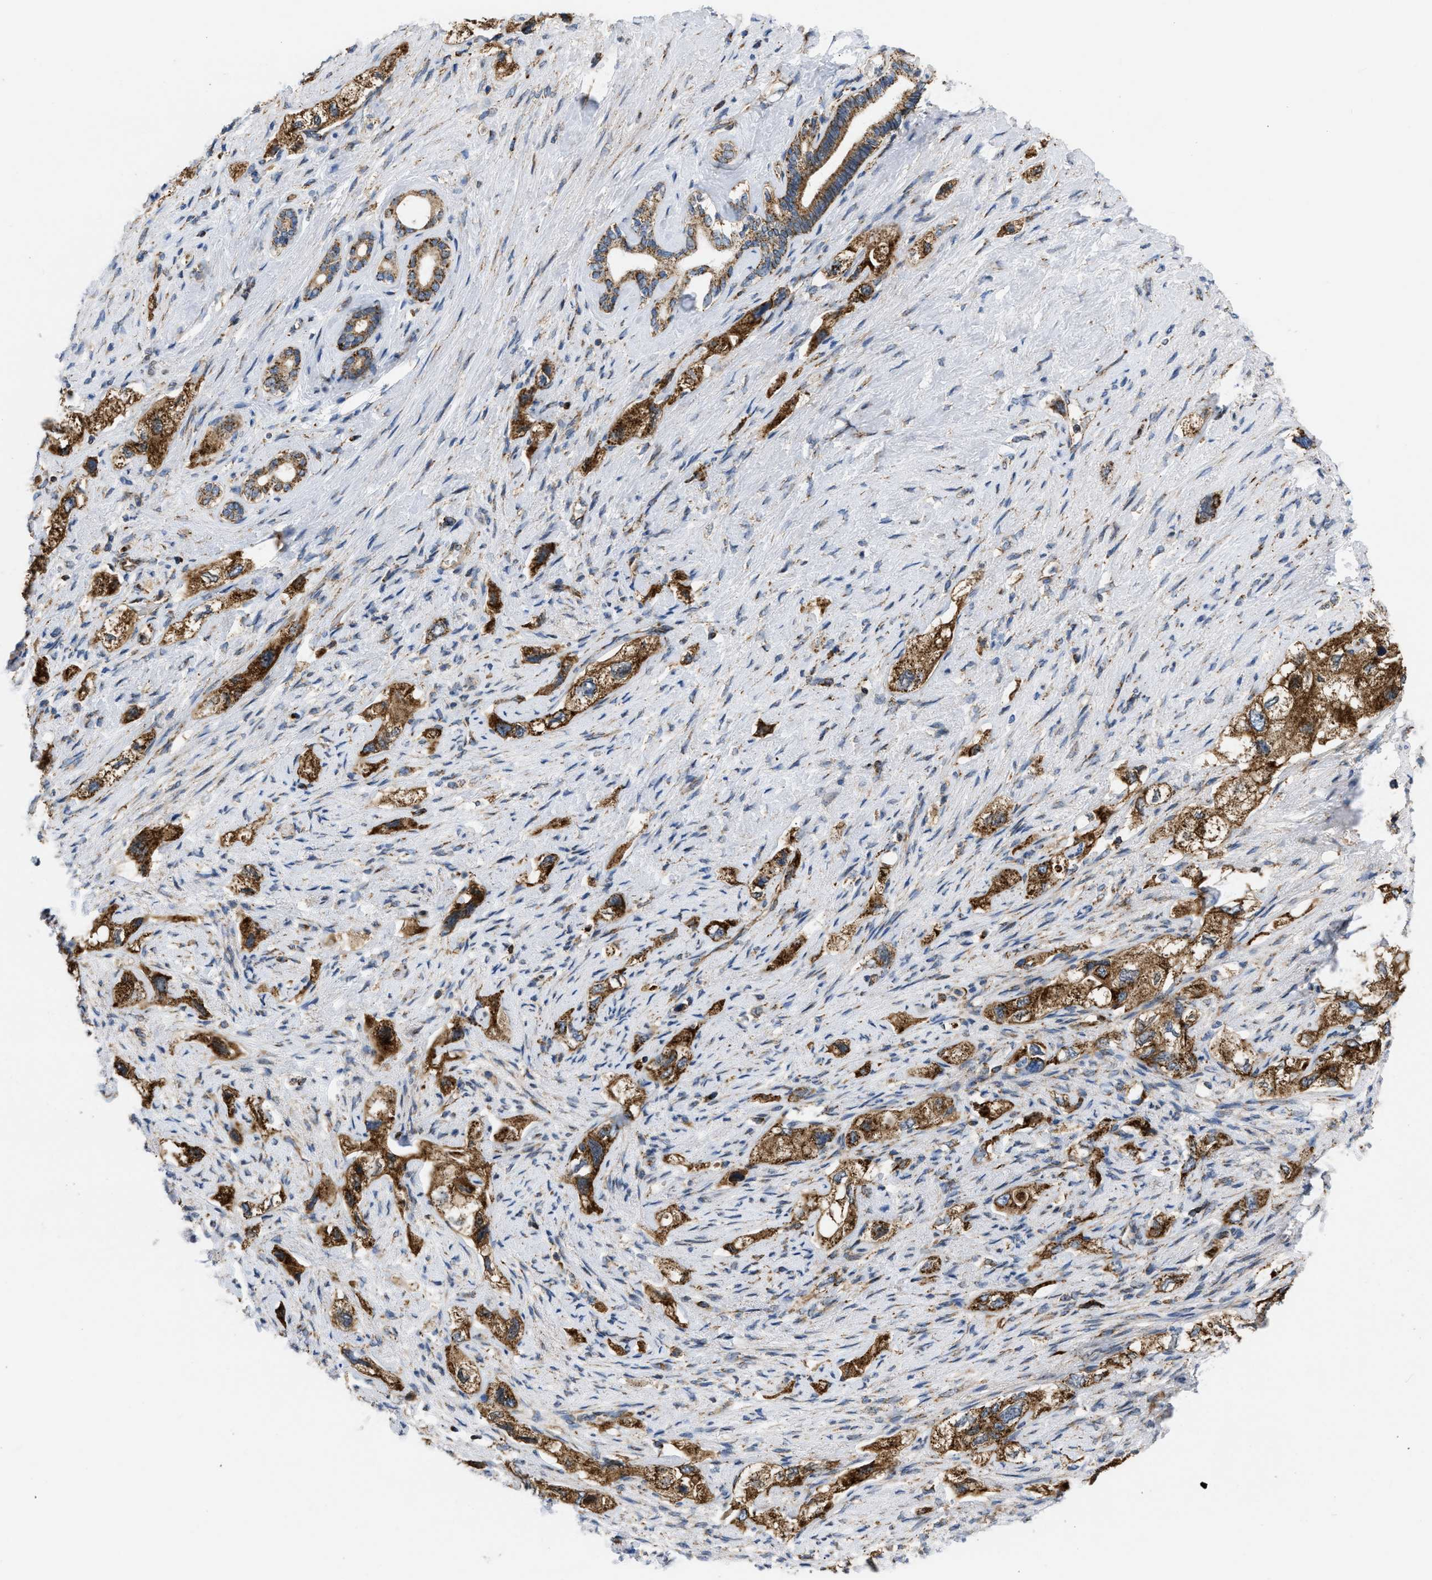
{"staining": {"intensity": "strong", "quantity": ">75%", "location": "cytoplasmic/membranous"}, "tissue": "pancreatic cancer", "cell_type": "Tumor cells", "image_type": "cancer", "snomed": [{"axis": "morphology", "description": "Adenocarcinoma, NOS"}, {"axis": "topography", "description": "Pancreas"}], "caption": "Pancreatic cancer tissue displays strong cytoplasmic/membranous expression in approximately >75% of tumor cells", "gene": "OPTN", "patient": {"sex": "female", "age": 73}}